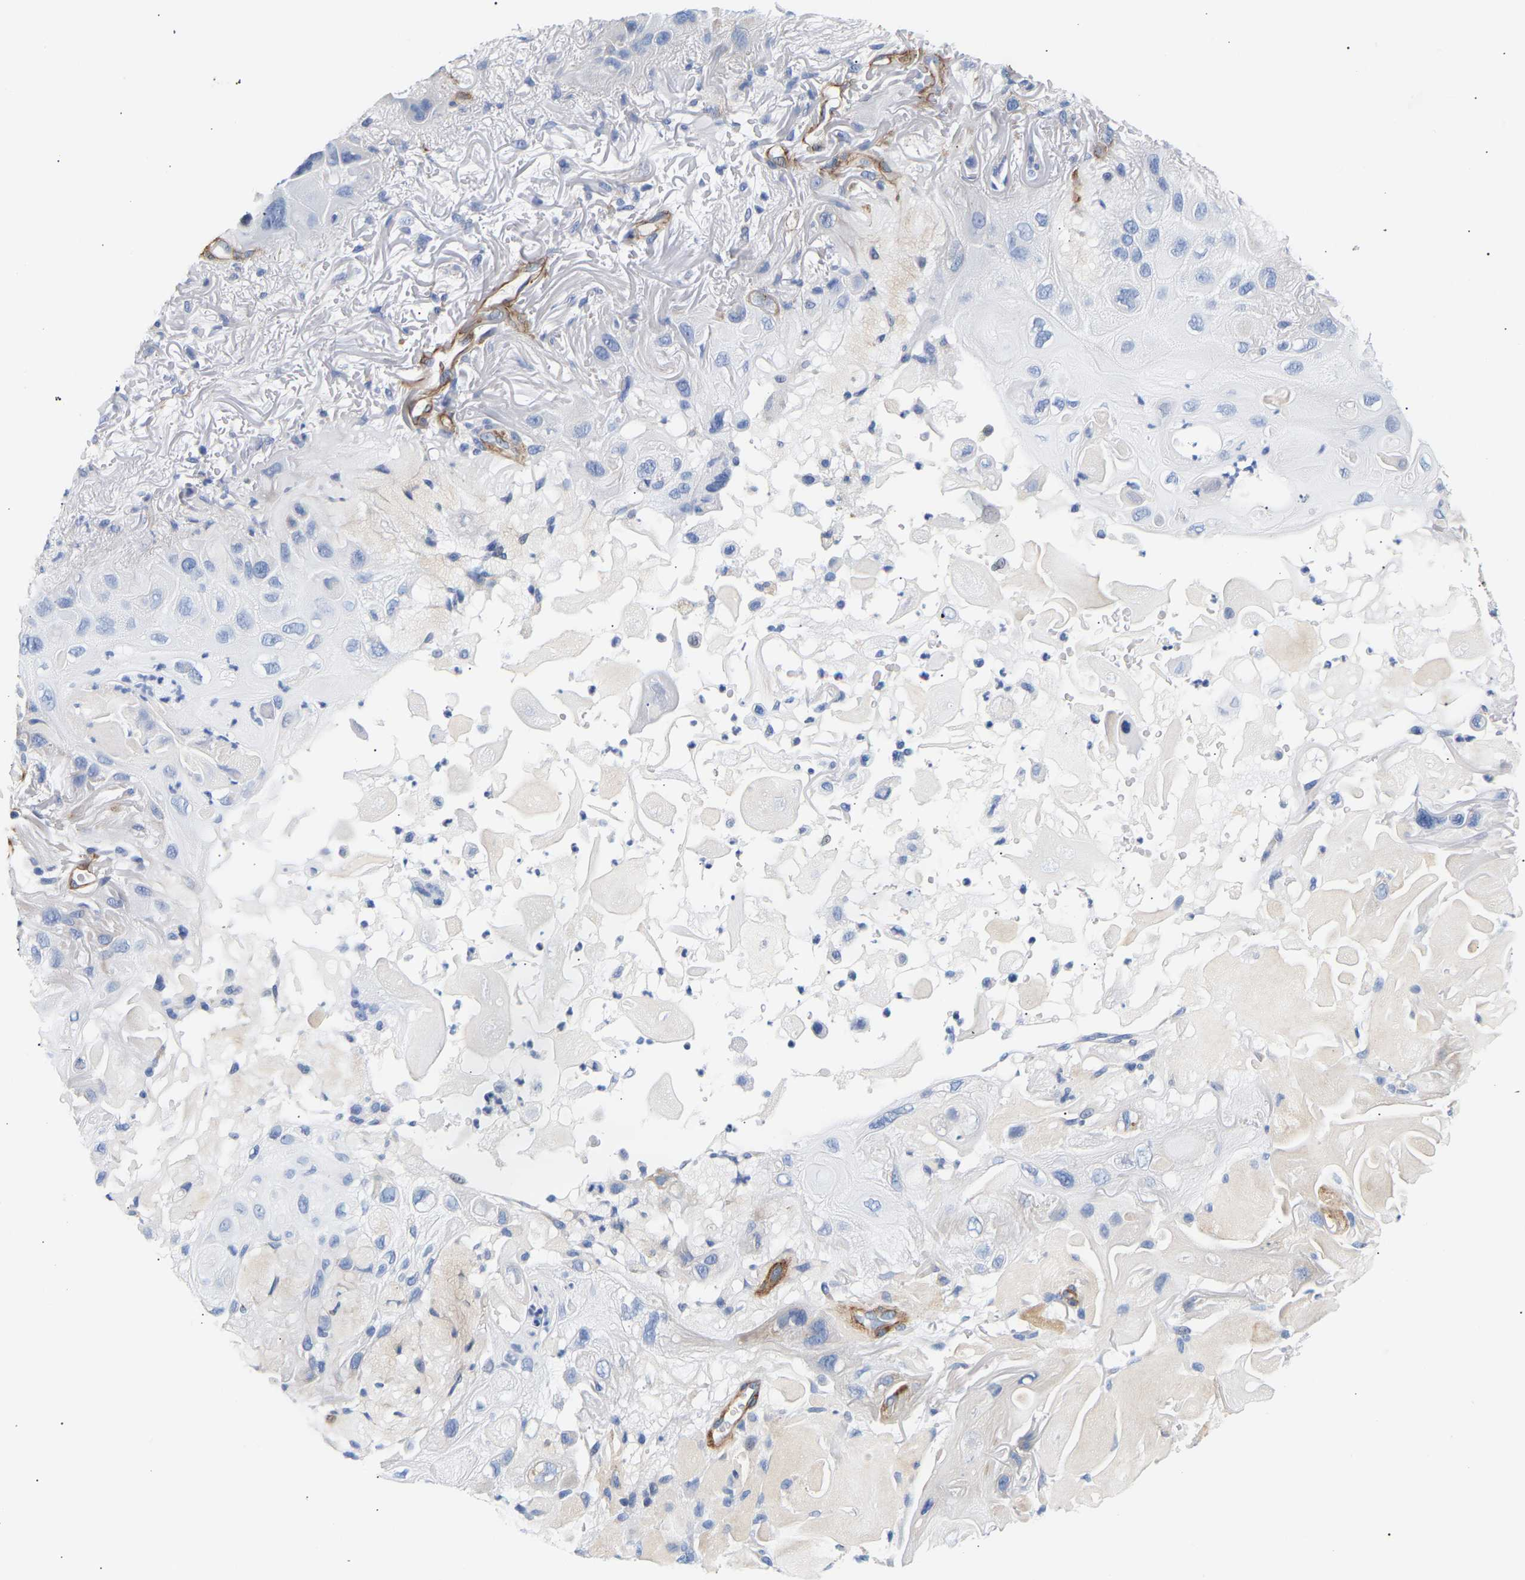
{"staining": {"intensity": "negative", "quantity": "none", "location": "none"}, "tissue": "skin cancer", "cell_type": "Tumor cells", "image_type": "cancer", "snomed": [{"axis": "morphology", "description": "Squamous cell carcinoma, NOS"}, {"axis": "topography", "description": "Skin"}], "caption": "Histopathology image shows no significant protein staining in tumor cells of skin squamous cell carcinoma.", "gene": "IGFBP7", "patient": {"sex": "female", "age": 77}}